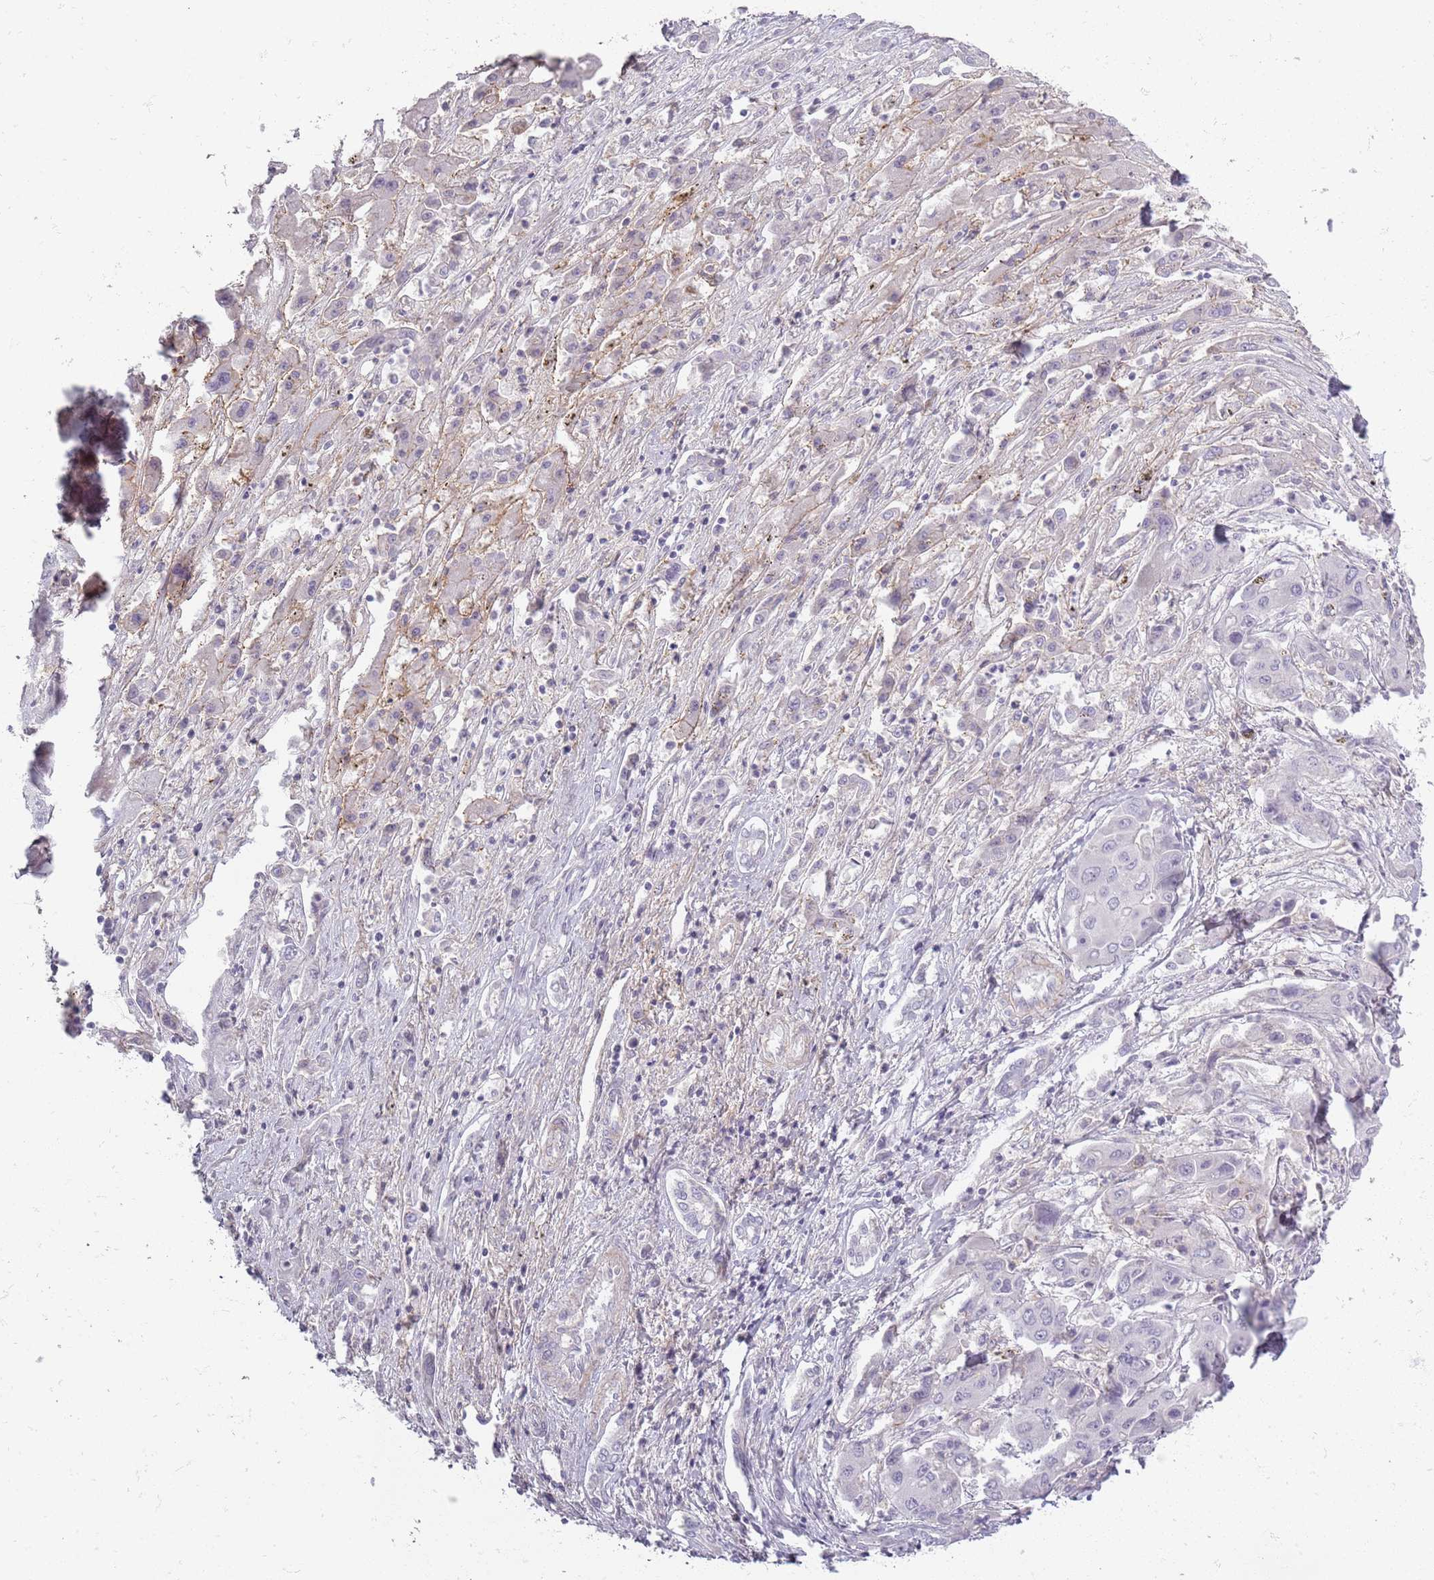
{"staining": {"intensity": "negative", "quantity": "none", "location": "none"}, "tissue": "liver cancer", "cell_type": "Tumor cells", "image_type": "cancer", "snomed": [{"axis": "morphology", "description": "Cholangiocarcinoma"}, {"axis": "topography", "description": "Liver"}], "caption": "DAB (3,3'-diaminobenzidine) immunohistochemical staining of liver cholangiocarcinoma reveals no significant positivity in tumor cells.", "gene": "SYNGR3", "patient": {"sex": "male", "age": 67}}